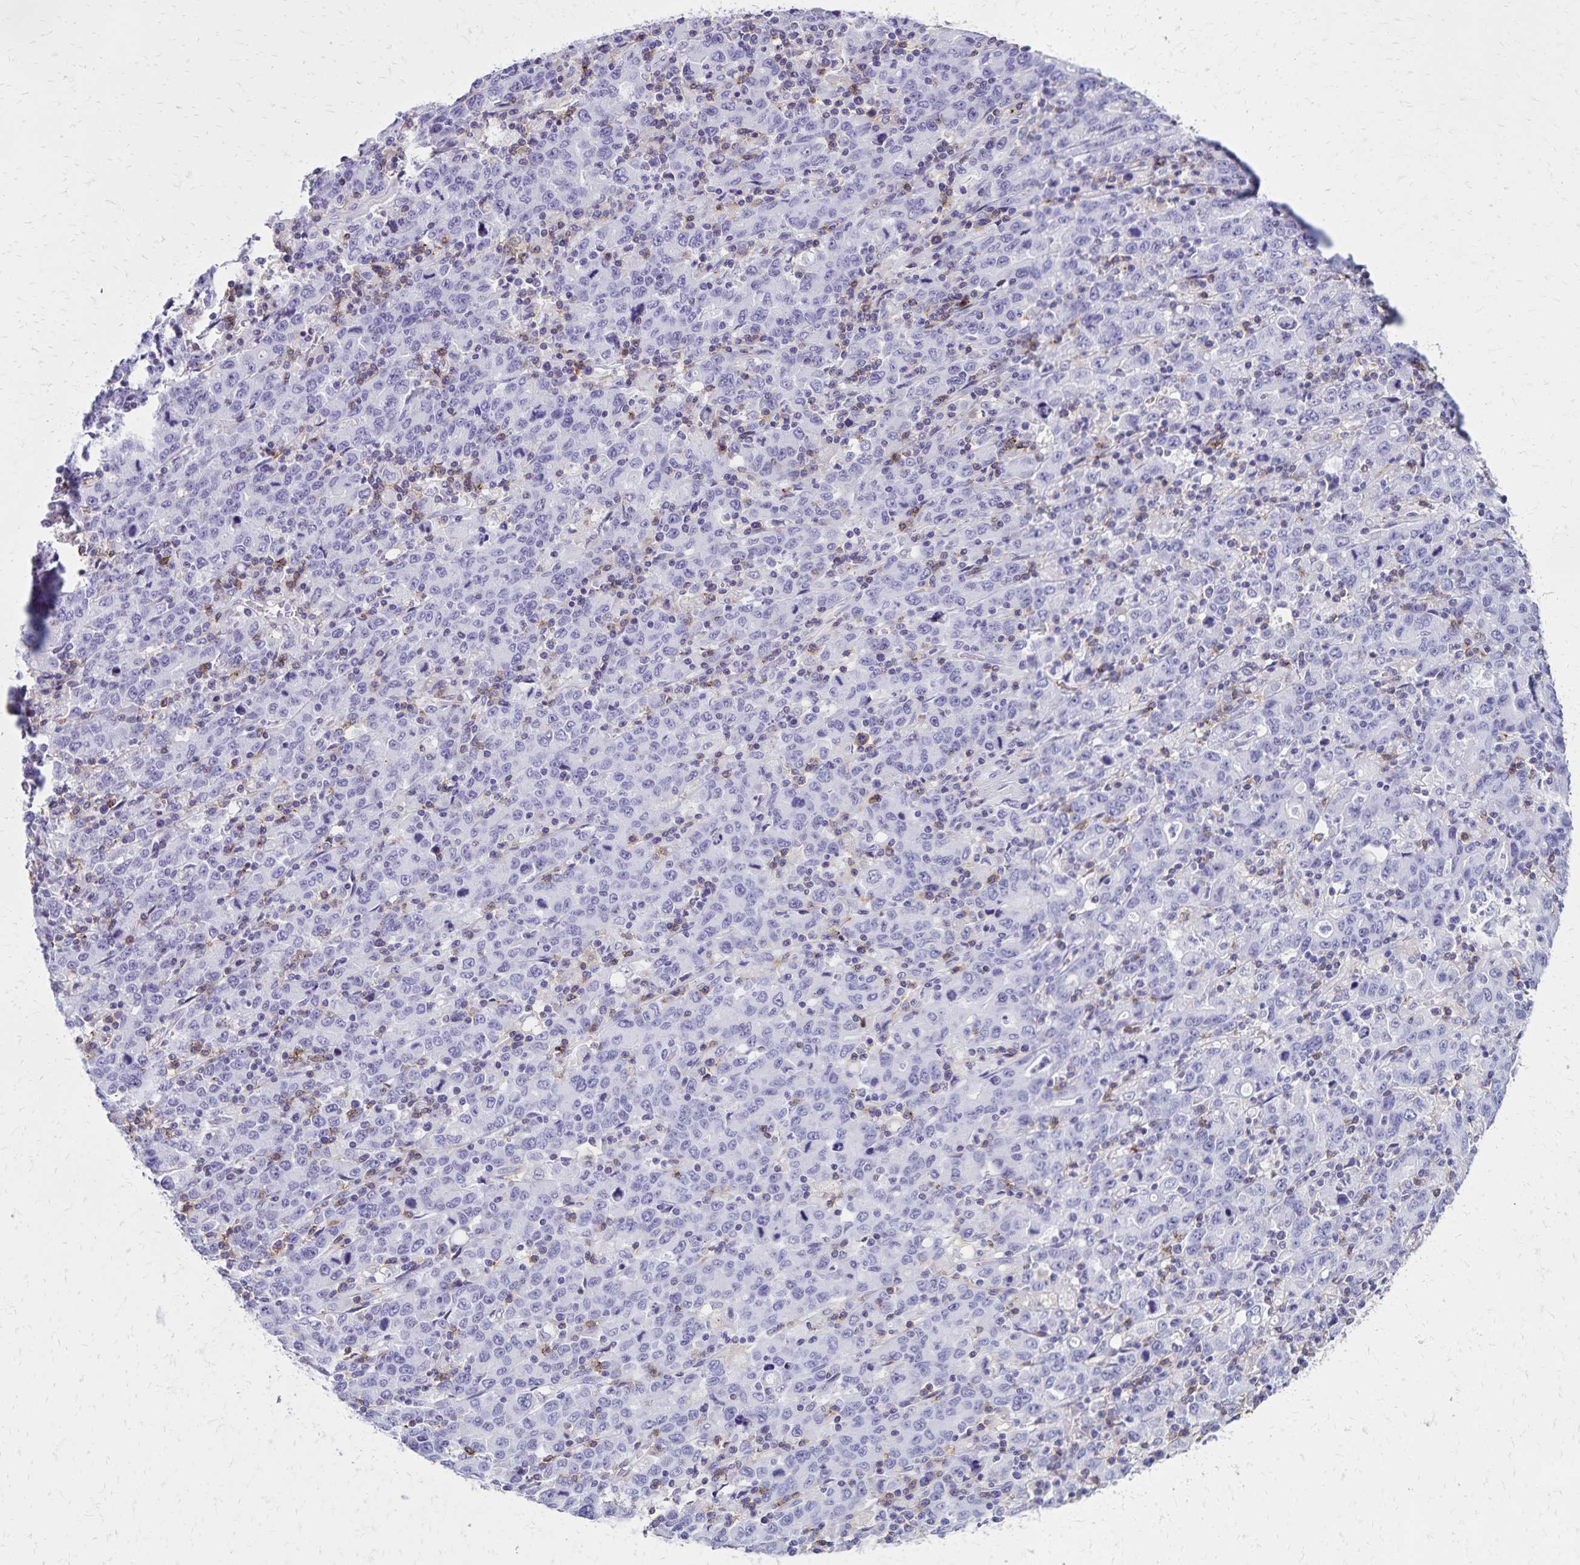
{"staining": {"intensity": "negative", "quantity": "none", "location": "none"}, "tissue": "stomach cancer", "cell_type": "Tumor cells", "image_type": "cancer", "snomed": [{"axis": "morphology", "description": "Adenocarcinoma, NOS"}, {"axis": "topography", "description": "Stomach, upper"}], "caption": "Stomach cancer stained for a protein using immunohistochemistry reveals no positivity tumor cells.", "gene": "CD27", "patient": {"sex": "male", "age": 69}}